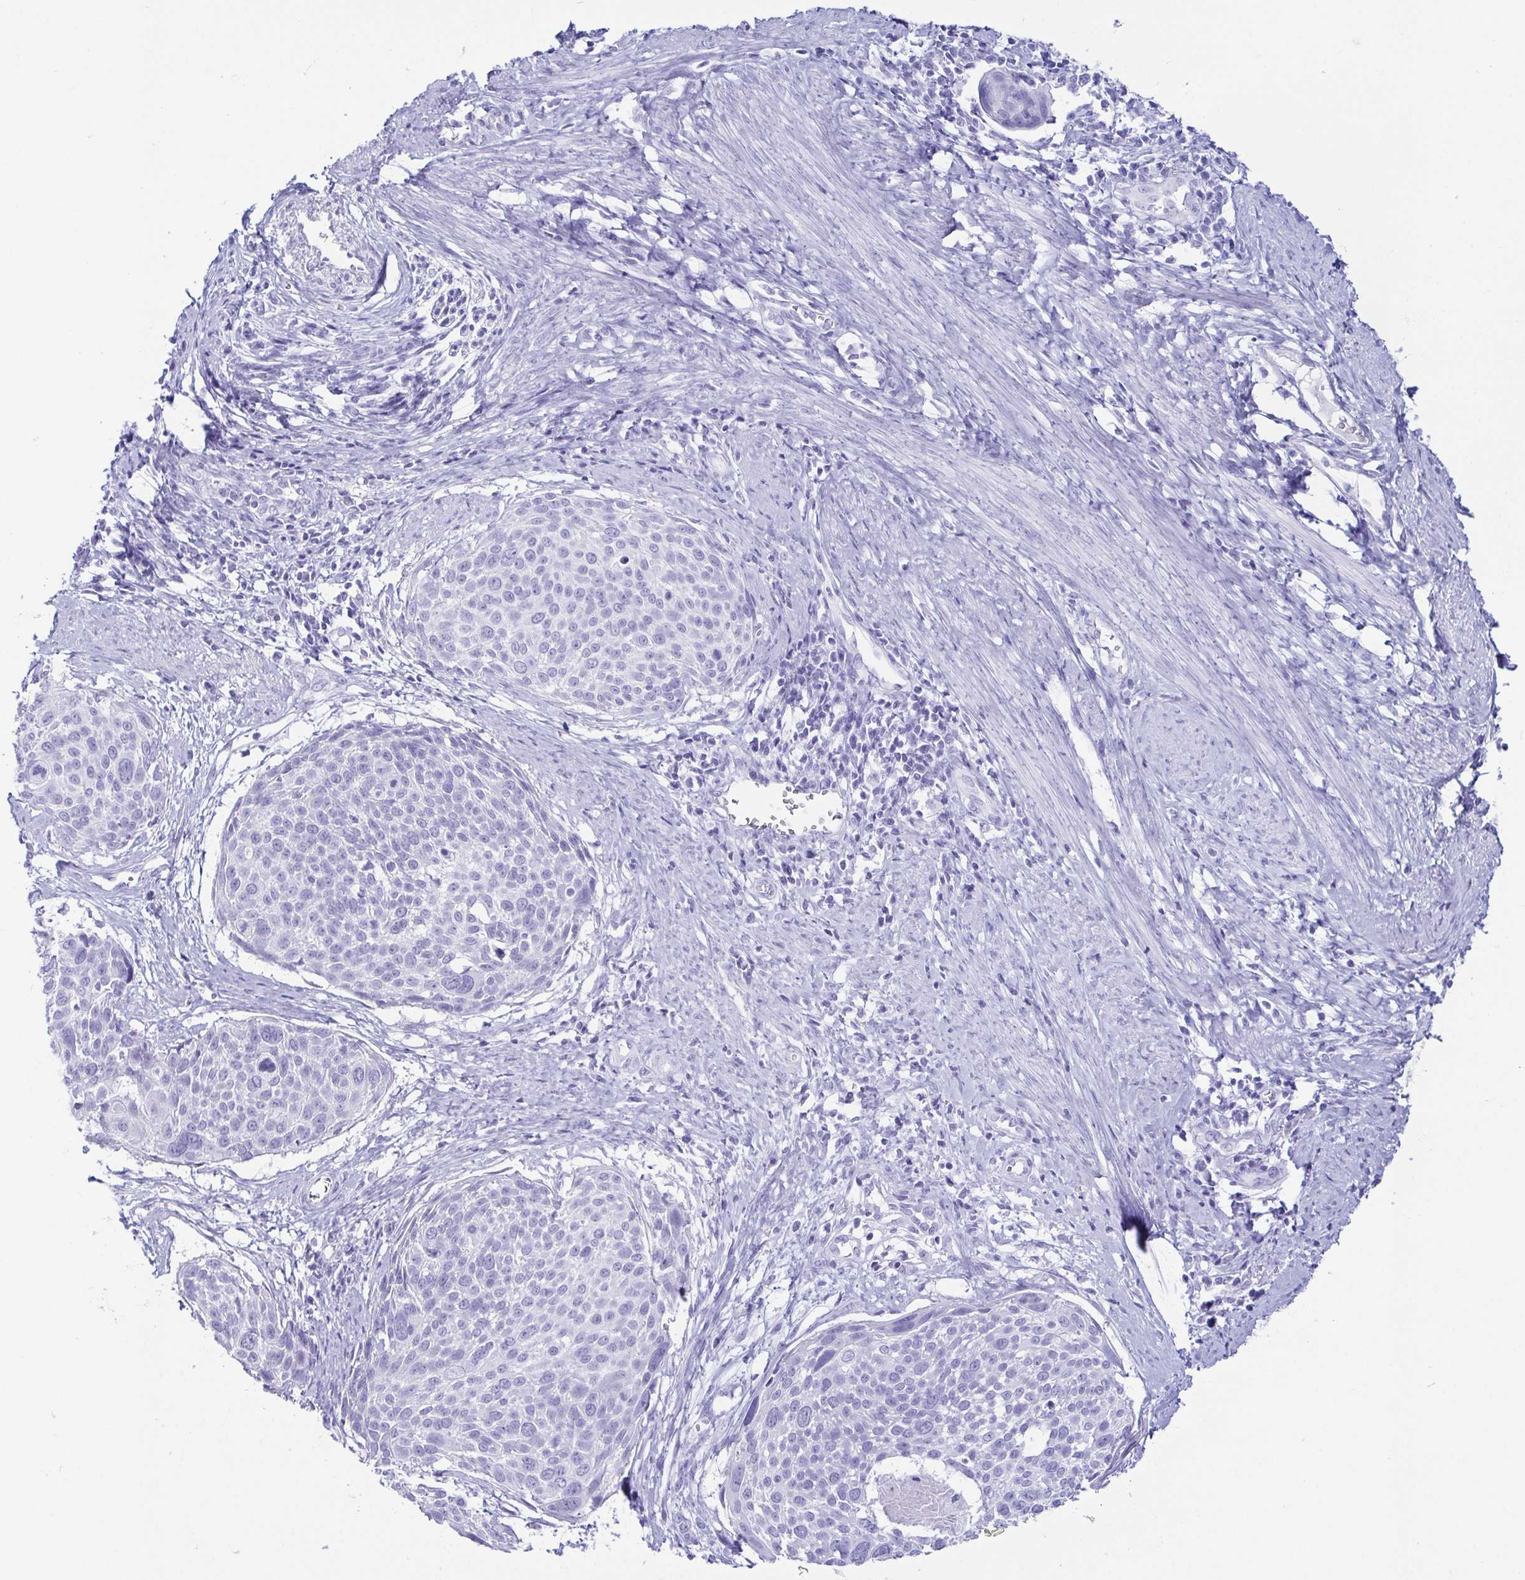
{"staining": {"intensity": "negative", "quantity": "none", "location": "none"}, "tissue": "cervical cancer", "cell_type": "Tumor cells", "image_type": "cancer", "snomed": [{"axis": "morphology", "description": "Squamous cell carcinoma, NOS"}, {"axis": "topography", "description": "Cervix"}], "caption": "Tumor cells are negative for brown protein staining in squamous cell carcinoma (cervical).", "gene": "CD164L2", "patient": {"sex": "female", "age": 39}}